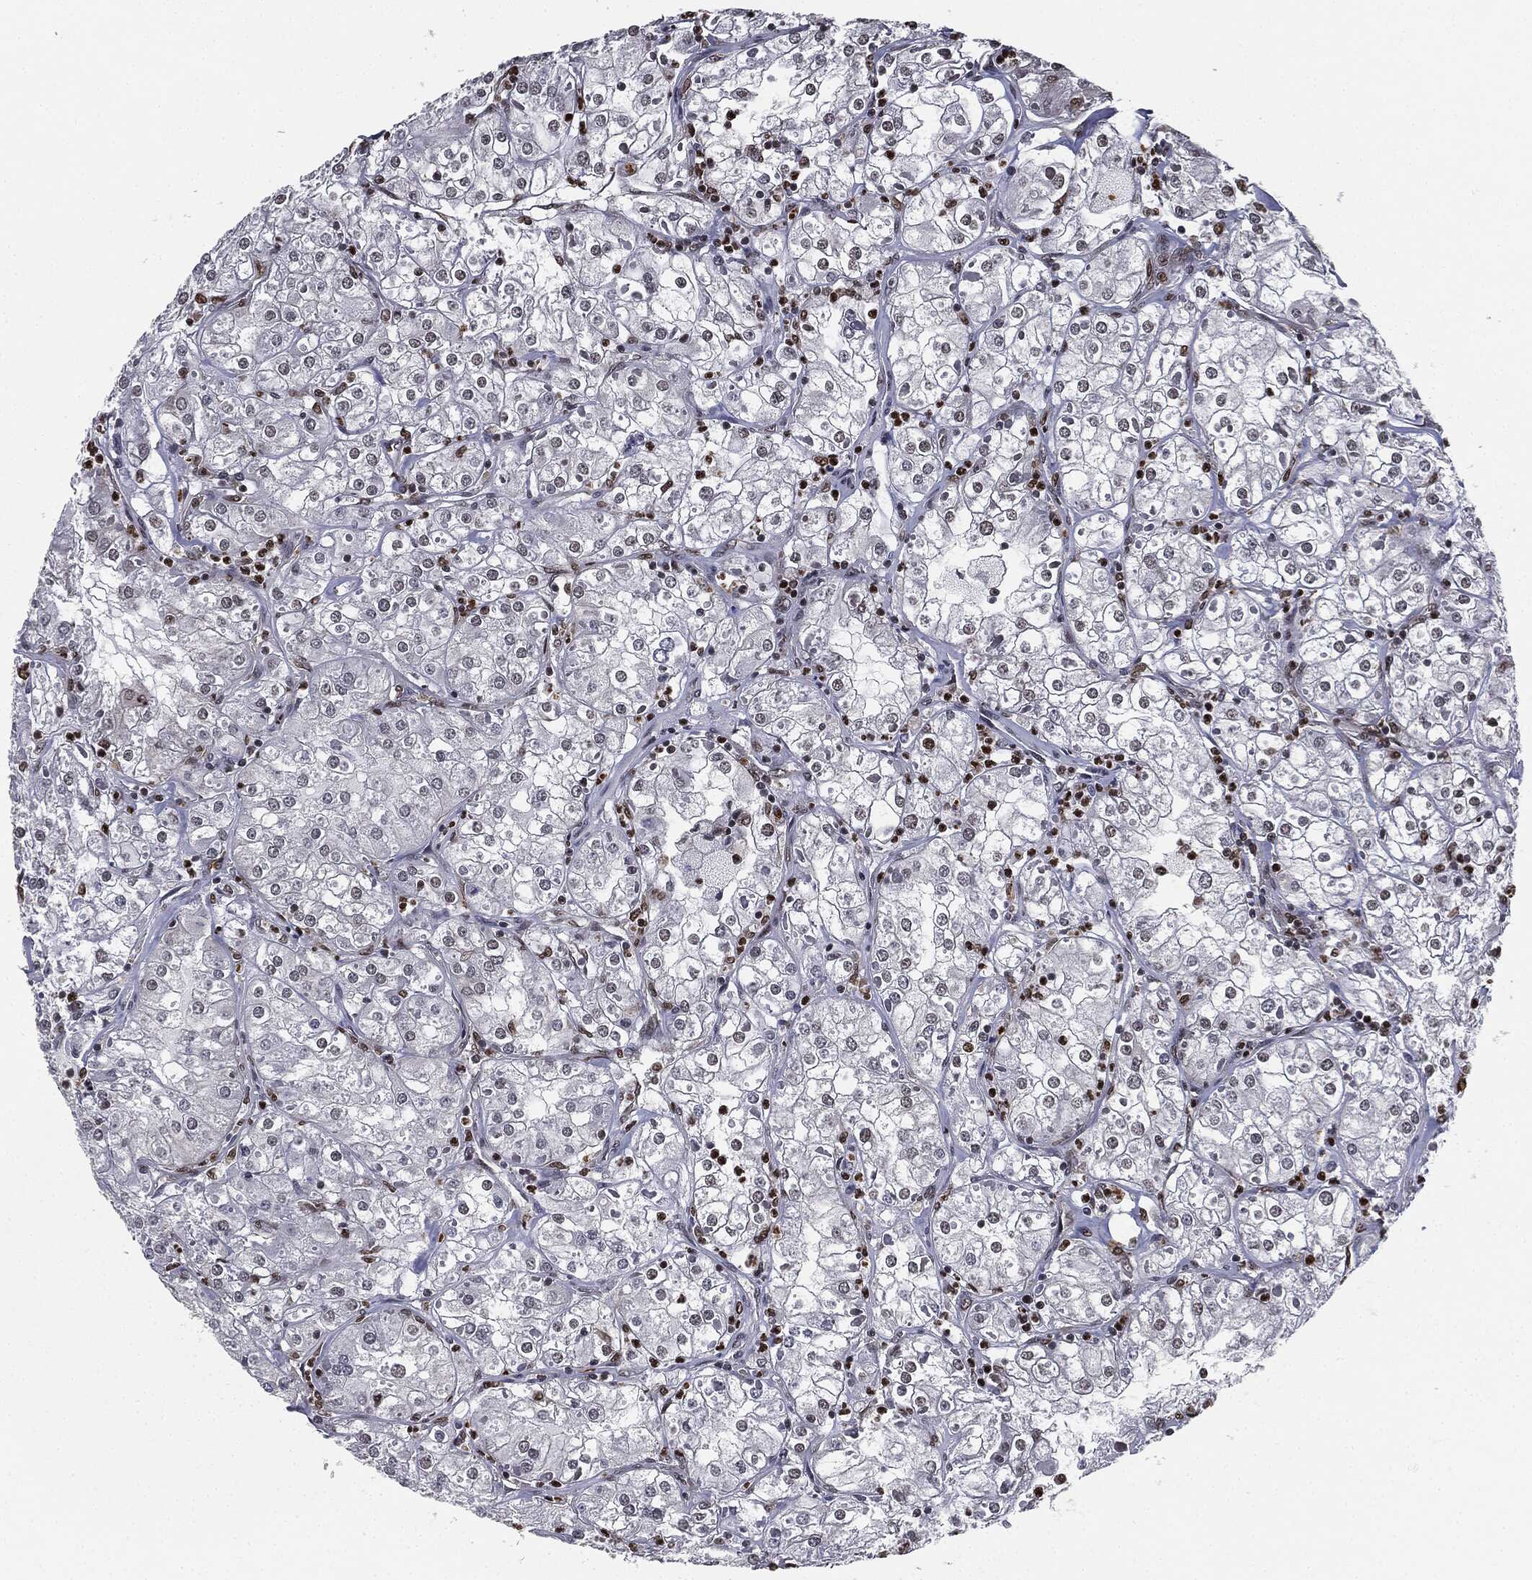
{"staining": {"intensity": "moderate", "quantity": "<25%", "location": "nuclear"}, "tissue": "renal cancer", "cell_type": "Tumor cells", "image_type": "cancer", "snomed": [{"axis": "morphology", "description": "Adenocarcinoma, NOS"}, {"axis": "topography", "description": "Kidney"}], "caption": "The histopathology image reveals staining of renal adenocarcinoma, revealing moderate nuclear protein staining (brown color) within tumor cells. (DAB IHC, brown staining for protein, blue staining for nuclei).", "gene": "TBC1D22A", "patient": {"sex": "male", "age": 77}}